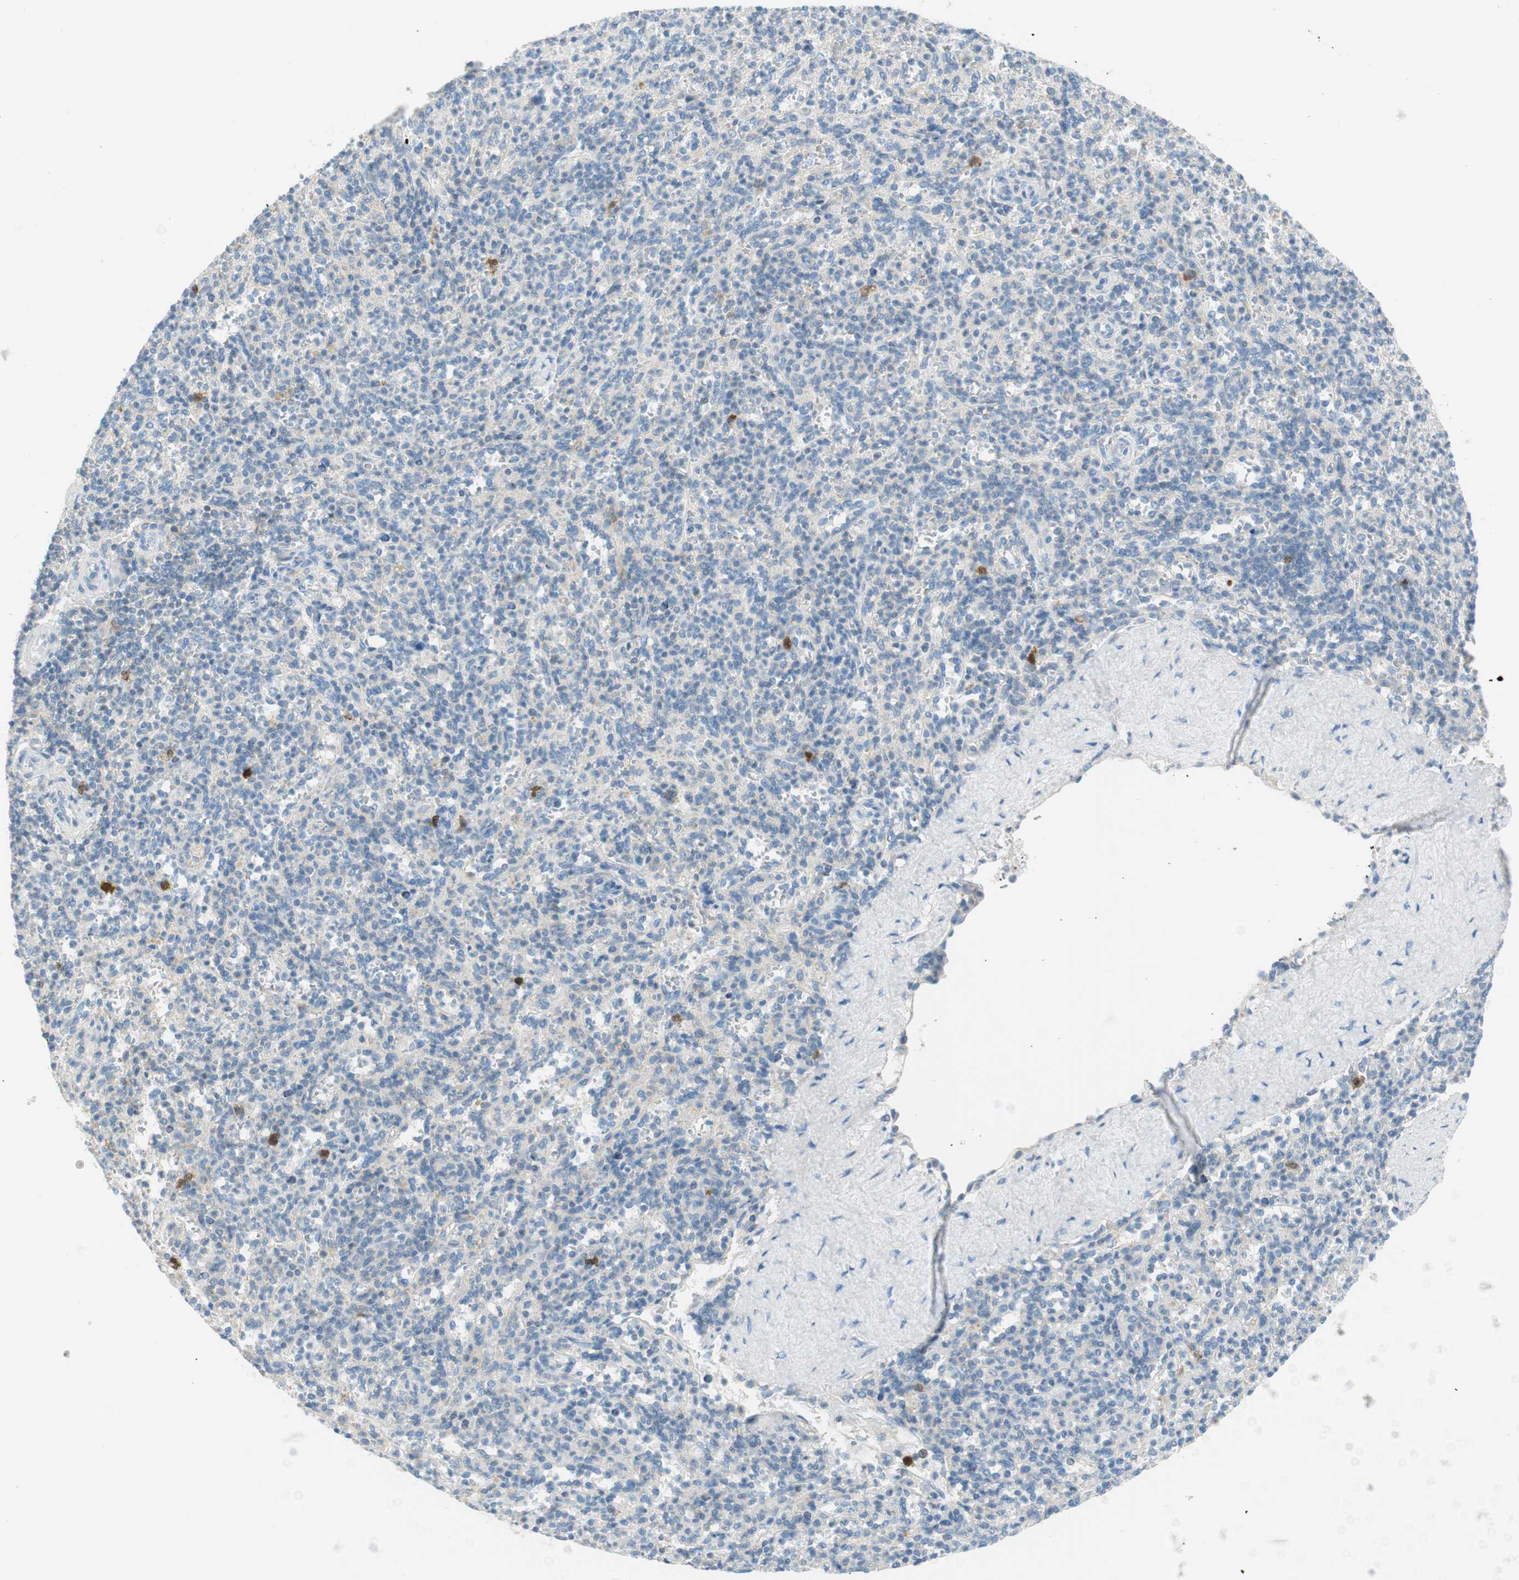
{"staining": {"intensity": "moderate", "quantity": "<25%", "location": "cytoplasmic/membranous"}, "tissue": "spleen", "cell_type": "Cells in red pulp", "image_type": "normal", "snomed": [{"axis": "morphology", "description": "Normal tissue, NOS"}, {"axis": "topography", "description": "Spleen"}], "caption": "Protein positivity by IHC demonstrates moderate cytoplasmic/membranous expression in approximately <25% of cells in red pulp in benign spleen.", "gene": "PTTG1", "patient": {"sex": "male", "age": 36}}